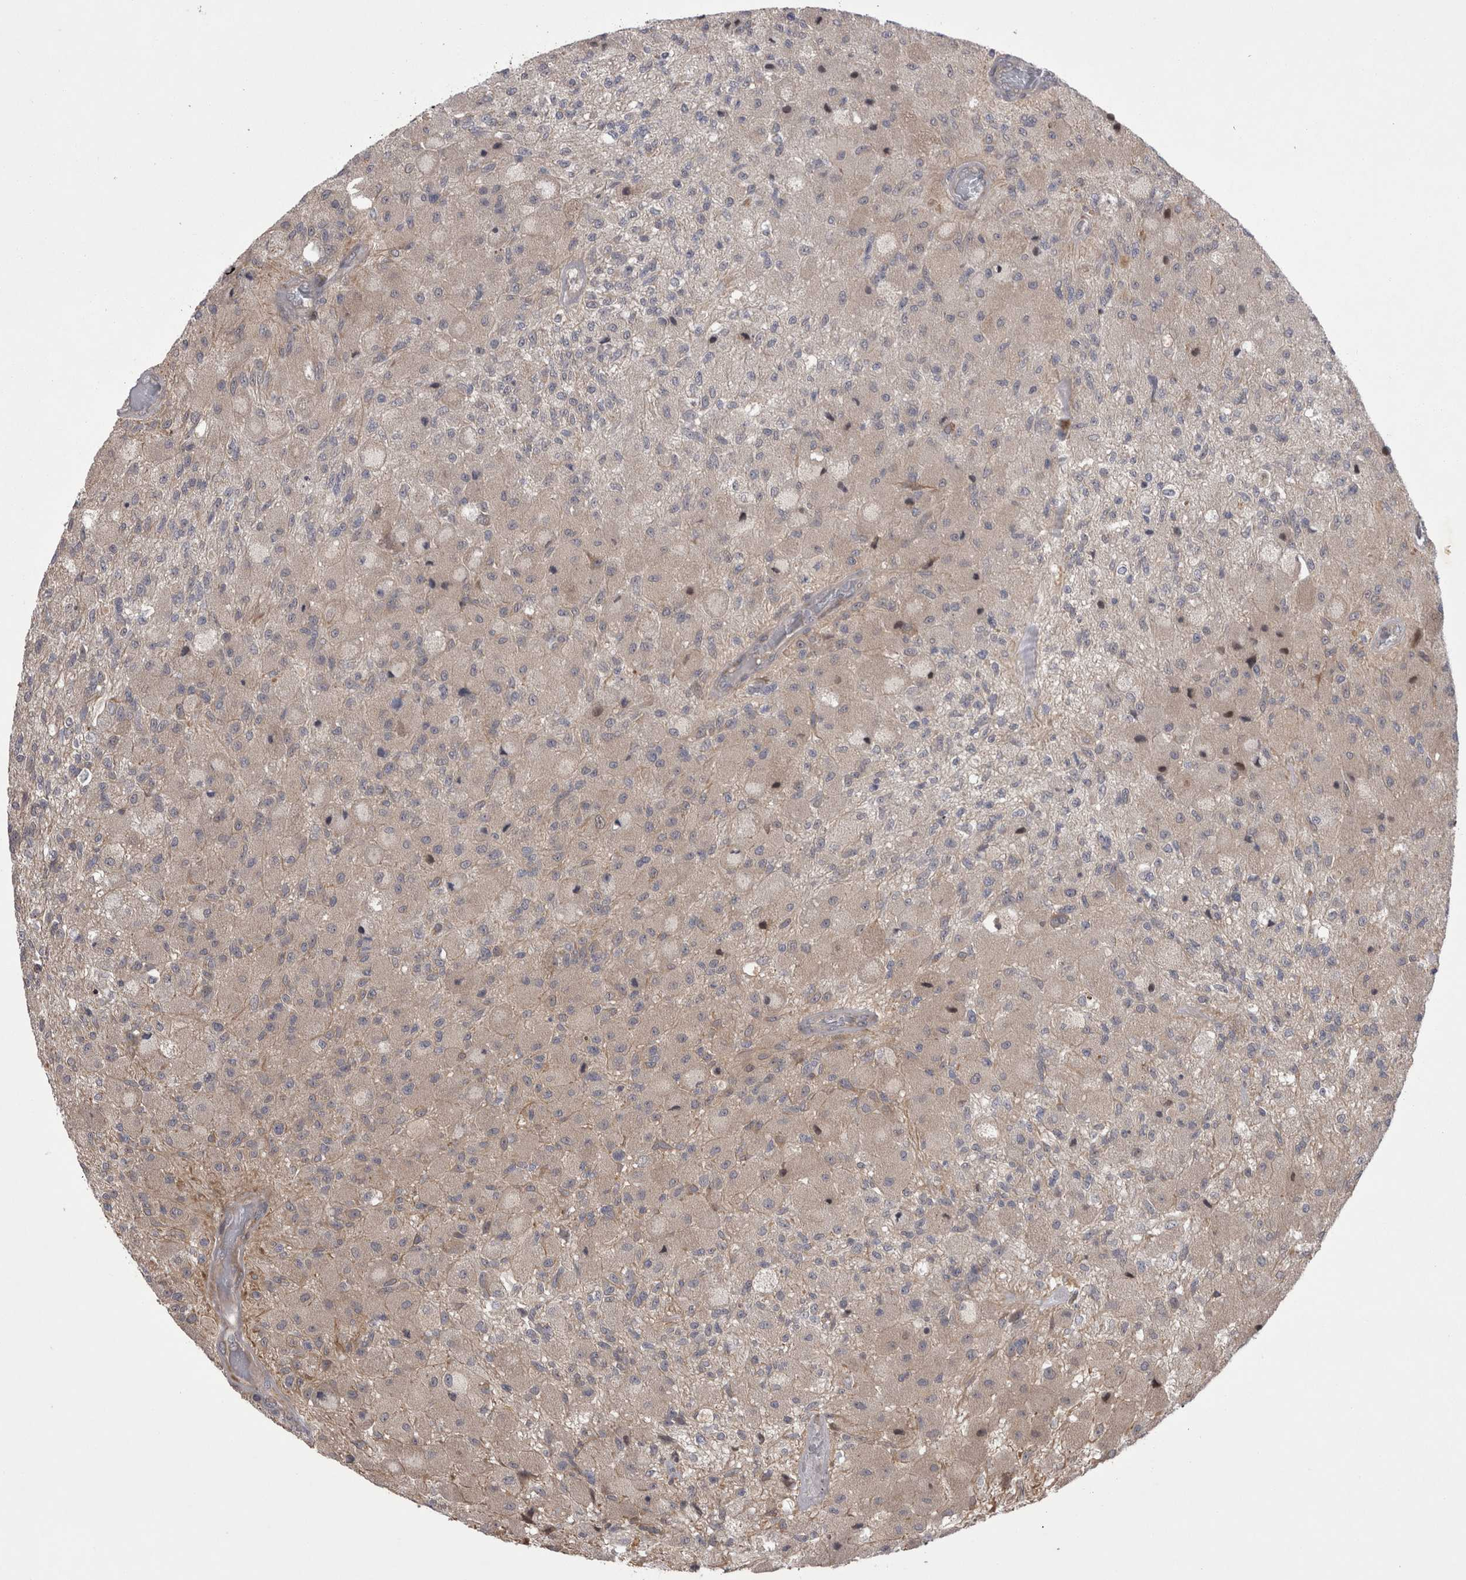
{"staining": {"intensity": "negative", "quantity": "none", "location": "none"}, "tissue": "glioma", "cell_type": "Tumor cells", "image_type": "cancer", "snomed": [{"axis": "morphology", "description": "Normal tissue, NOS"}, {"axis": "morphology", "description": "Glioma, malignant, High grade"}, {"axis": "topography", "description": "Cerebral cortex"}], "caption": "IHC micrograph of human high-grade glioma (malignant) stained for a protein (brown), which exhibits no positivity in tumor cells.", "gene": "NENF", "patient": {"sex": "male", "age": 77}}